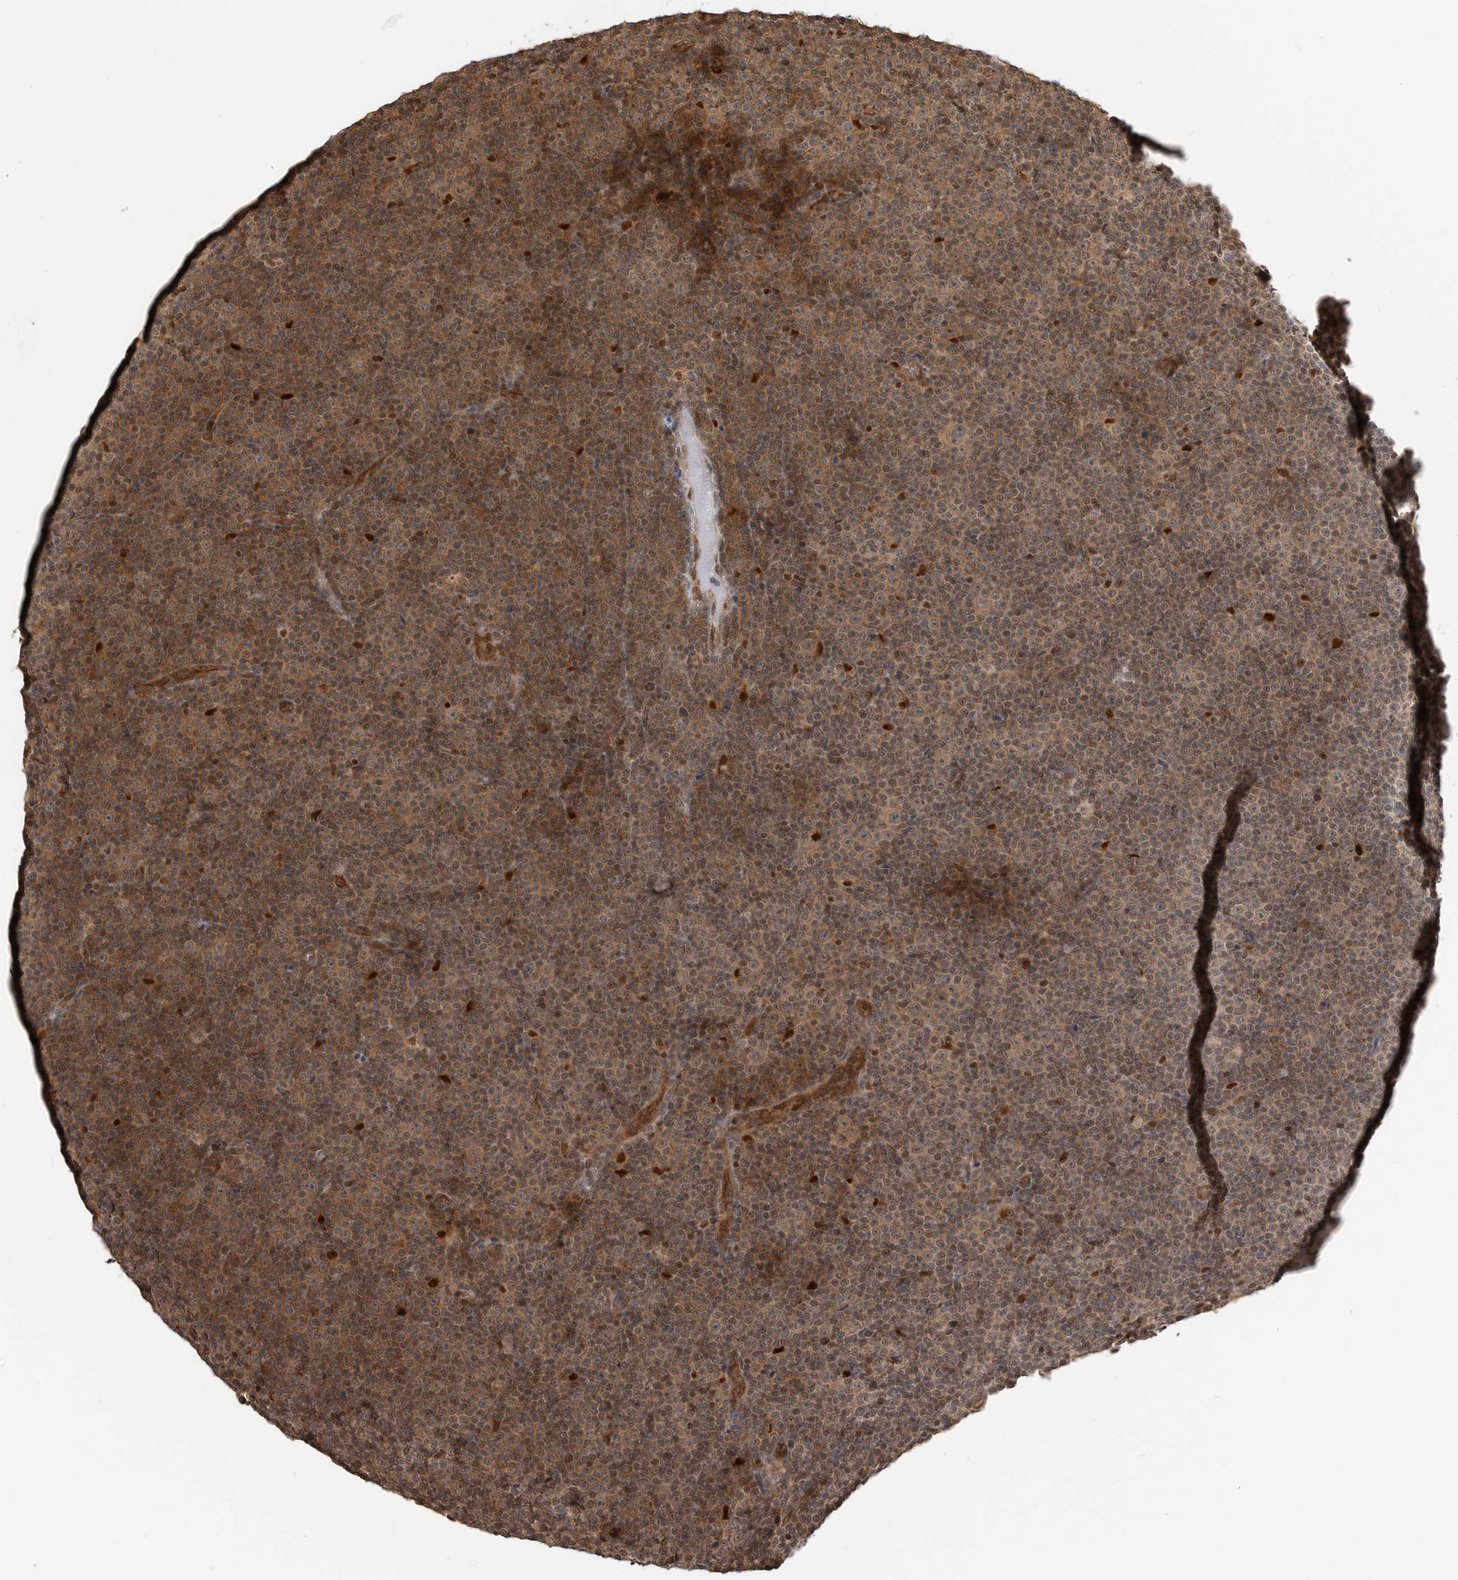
{"staining": {"intensity": "moderate", "quantity": ">75%", "location": "cytoplasmic/membranous,nuclear"}, "tissue": "lymphoma", "cell_type": "Tumor cells", "image_type": "cancer", "snomed": [{"axis": "morphology", "description": "Malignant lymphoma, non-Hodgkin's type, Low grade"}, {"axis": "topography", "description": "Lymph node"}], "caption": "Immunohistochemical staining of lymphoma shows moderate cytoplasmic/membranous and nuclear protein positivity in about >75% of tumor cells. (brown staining indicates protein expression, while blue staining denotes nuclei).", "gene": "STRAP", "patient": {"sex": "female", "age": 67}}